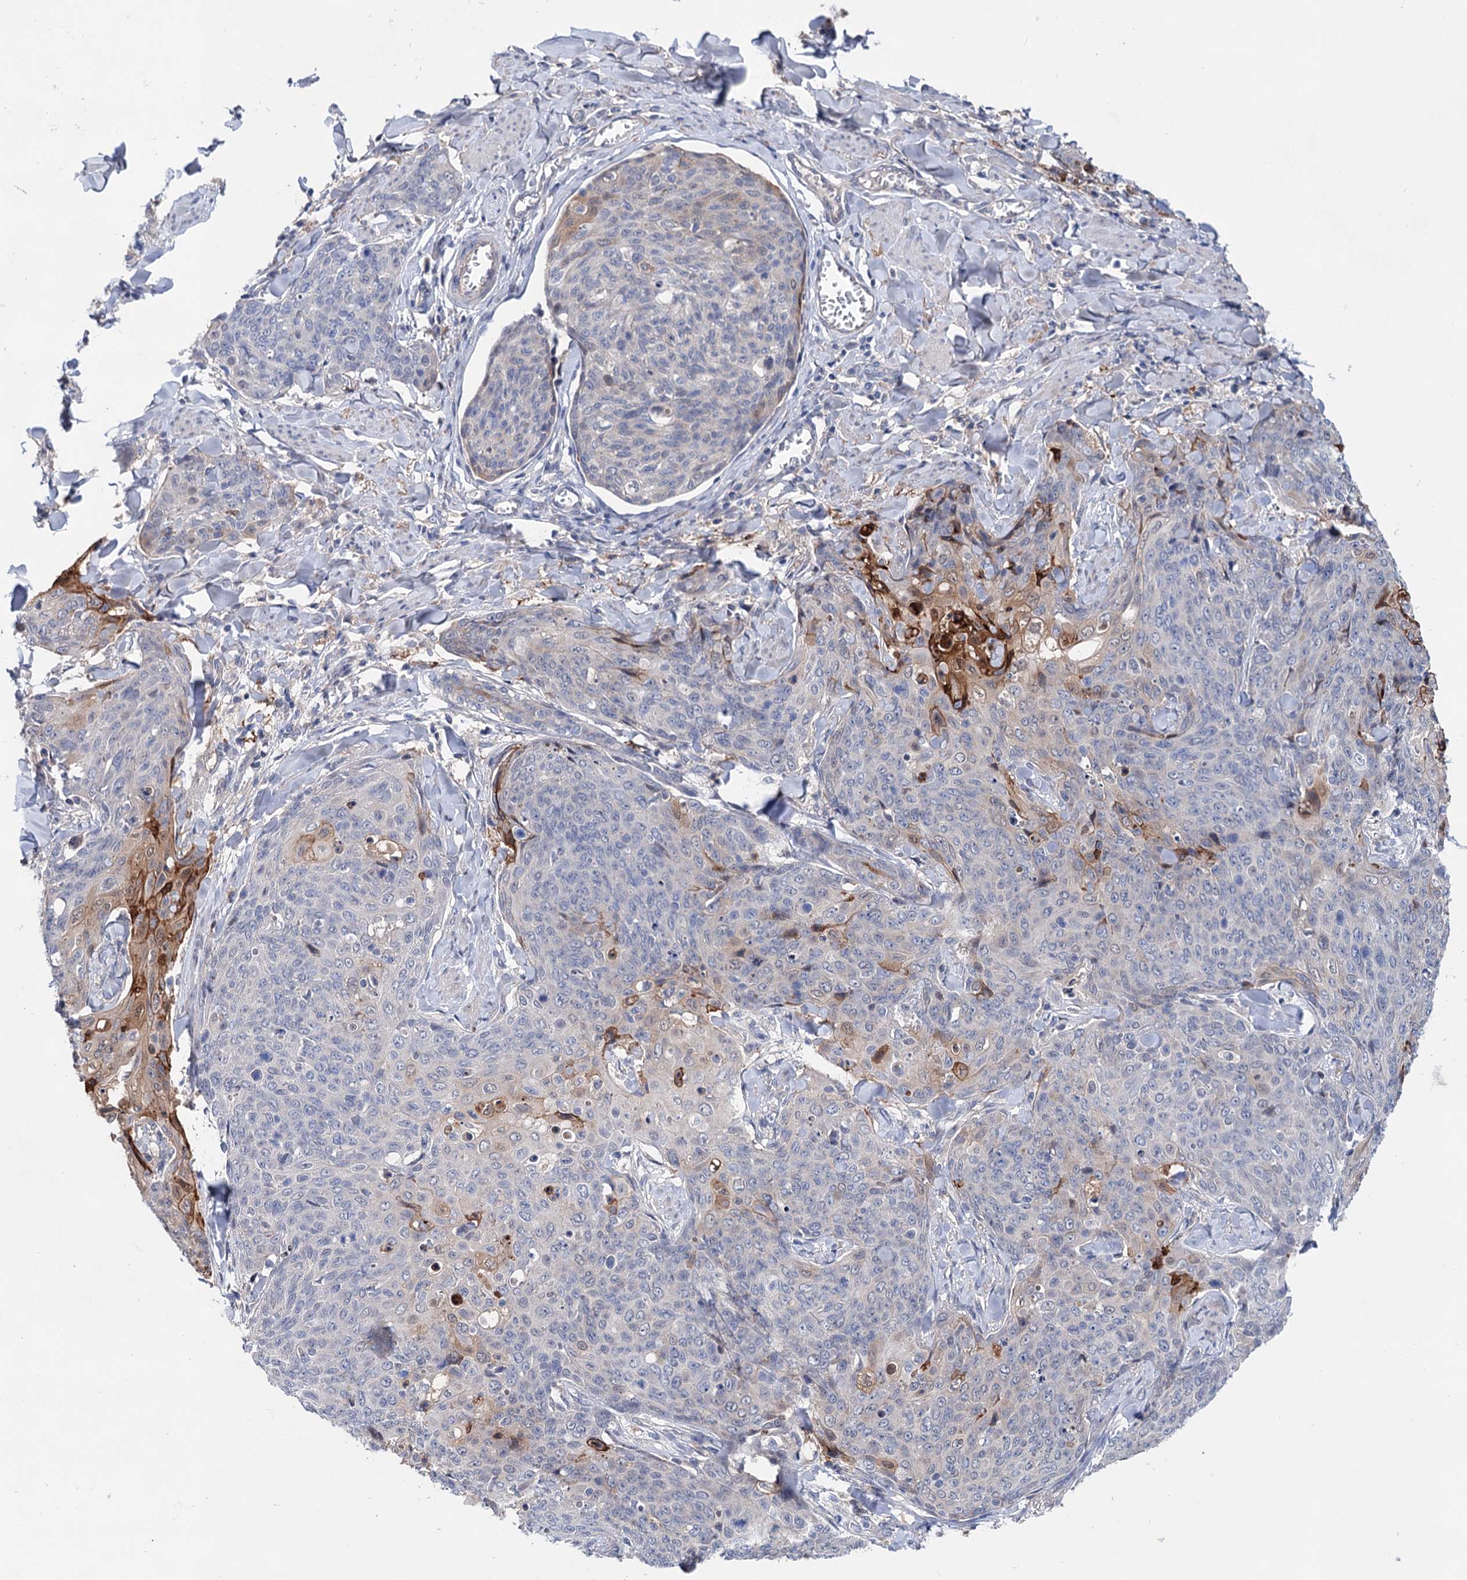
{"staining": {"intensity": "moderate", "quantity": "<25%", "location": "cytoplasmic/membranous"}, "tissue": "skin cancer", "cell_type": "Tumor cells", "image_type": "cancer", "snomed": [{"axis": "morphology", "description": "Squamous cell carcinoma, NOS"}, {"axis": "topography", "description": "Skin"}, {"axis": "topography", "description": "Vulva"}], "caption": "A brown stain shows moderate cytoplasmic/membranous staining of a protein in human squamous cell carcinoma (skin) tumor cells. (DAB (3,3'-diaminobenzidine) IHC, brown staining for protein, blue staining for nuclei).", "gene": "MORN3", "patient": {"sex": "female", "age": 85}}